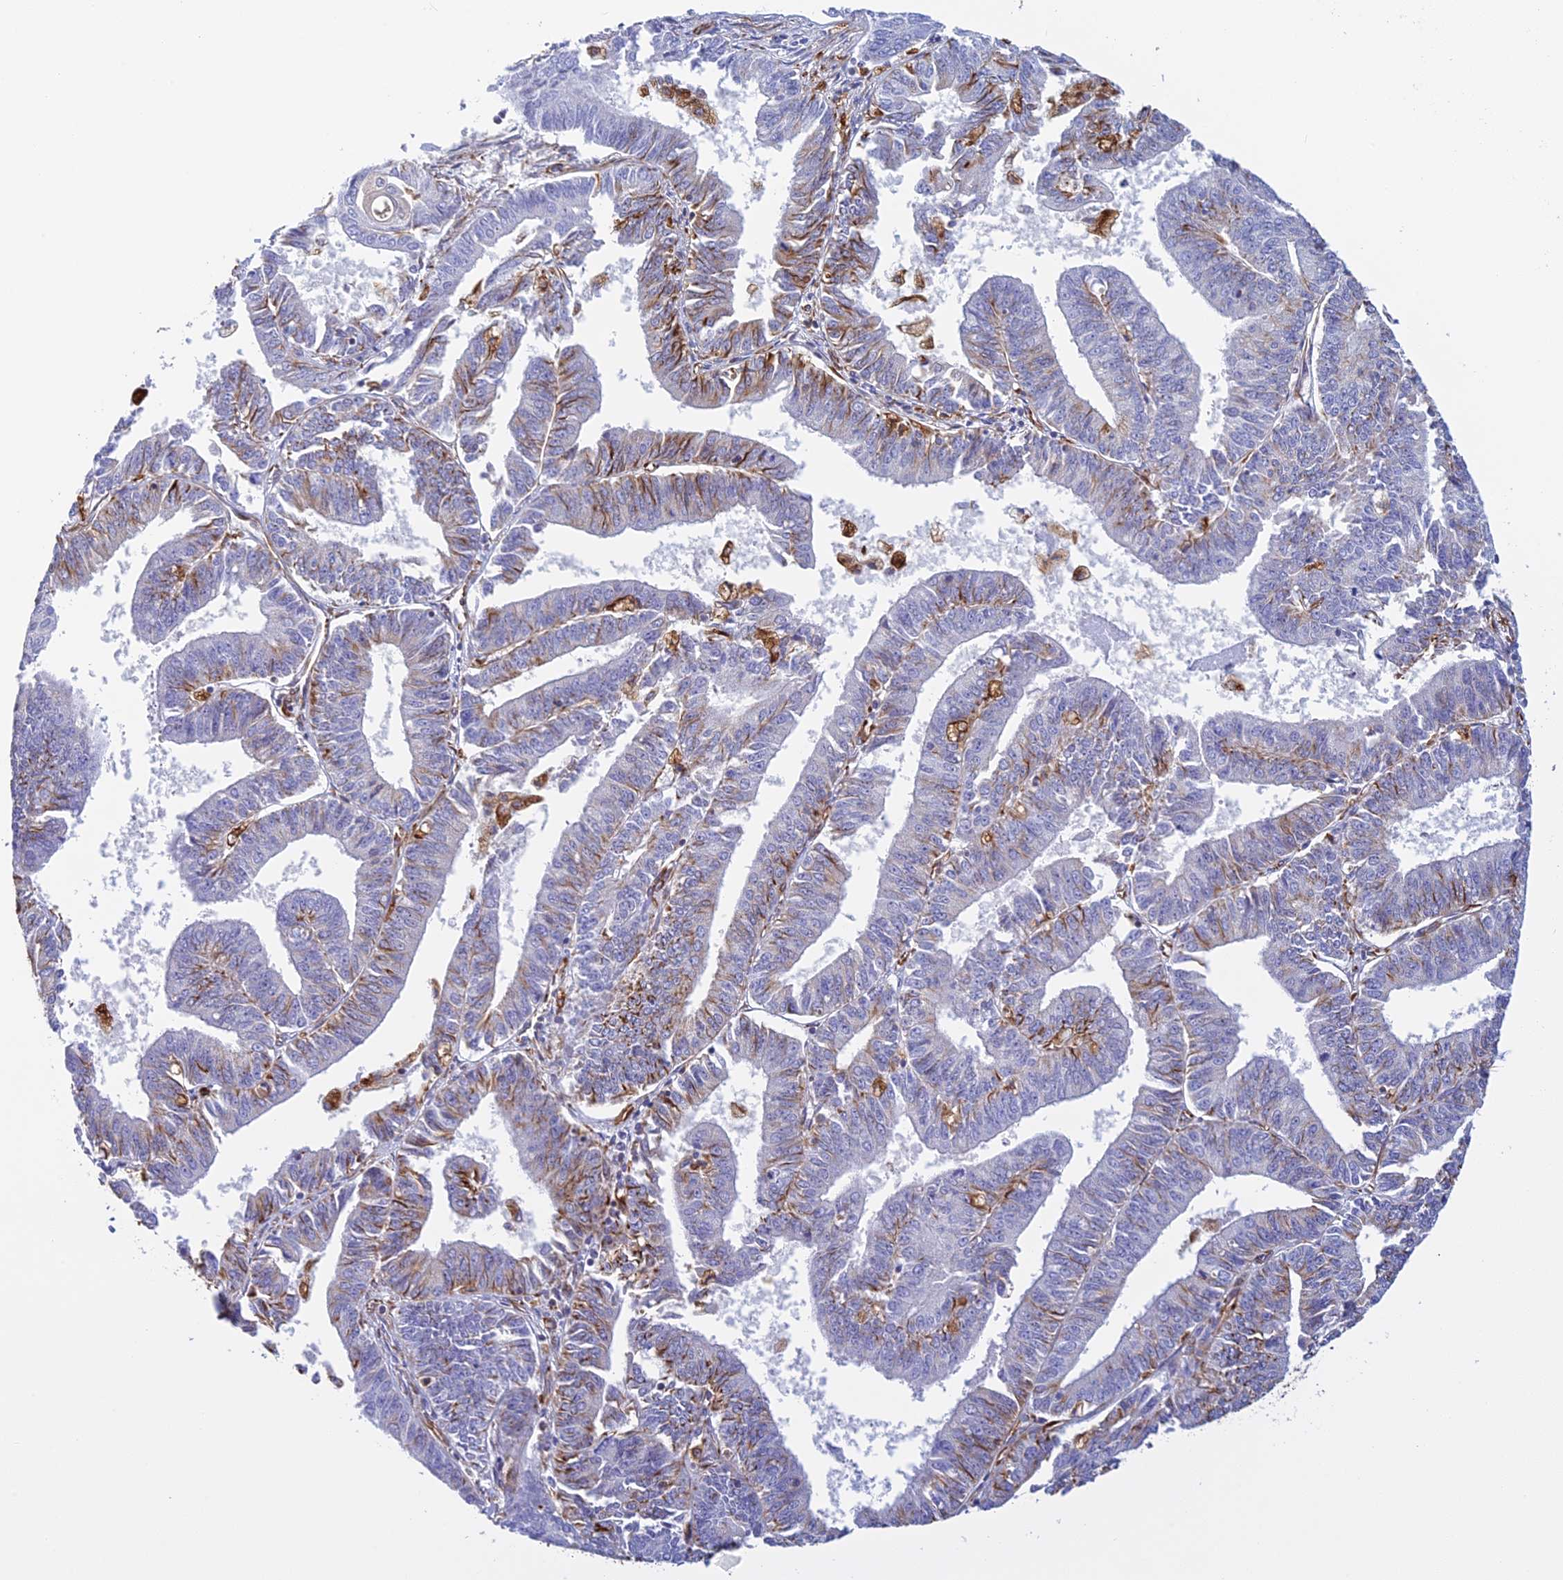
{"staining": {"intensity": "negative", "quantity": "none", "location": "none"}, "tissue": "endometrial cancer", "cell_type": "Tumor cells", "image_type": "cancer", "snomed": [{"axis": "morphology", "description": "Adenocarcinoma, NOS"}, {"axis": "topography", "description": "Endometrium"}], "caption": "This is a image of IHC staining of endometrial cancer (adenocarcinoma), which shows no staining in tumor cells.", "gene": "FBXL20", "patient": {"sex": "female", "age": 73}}